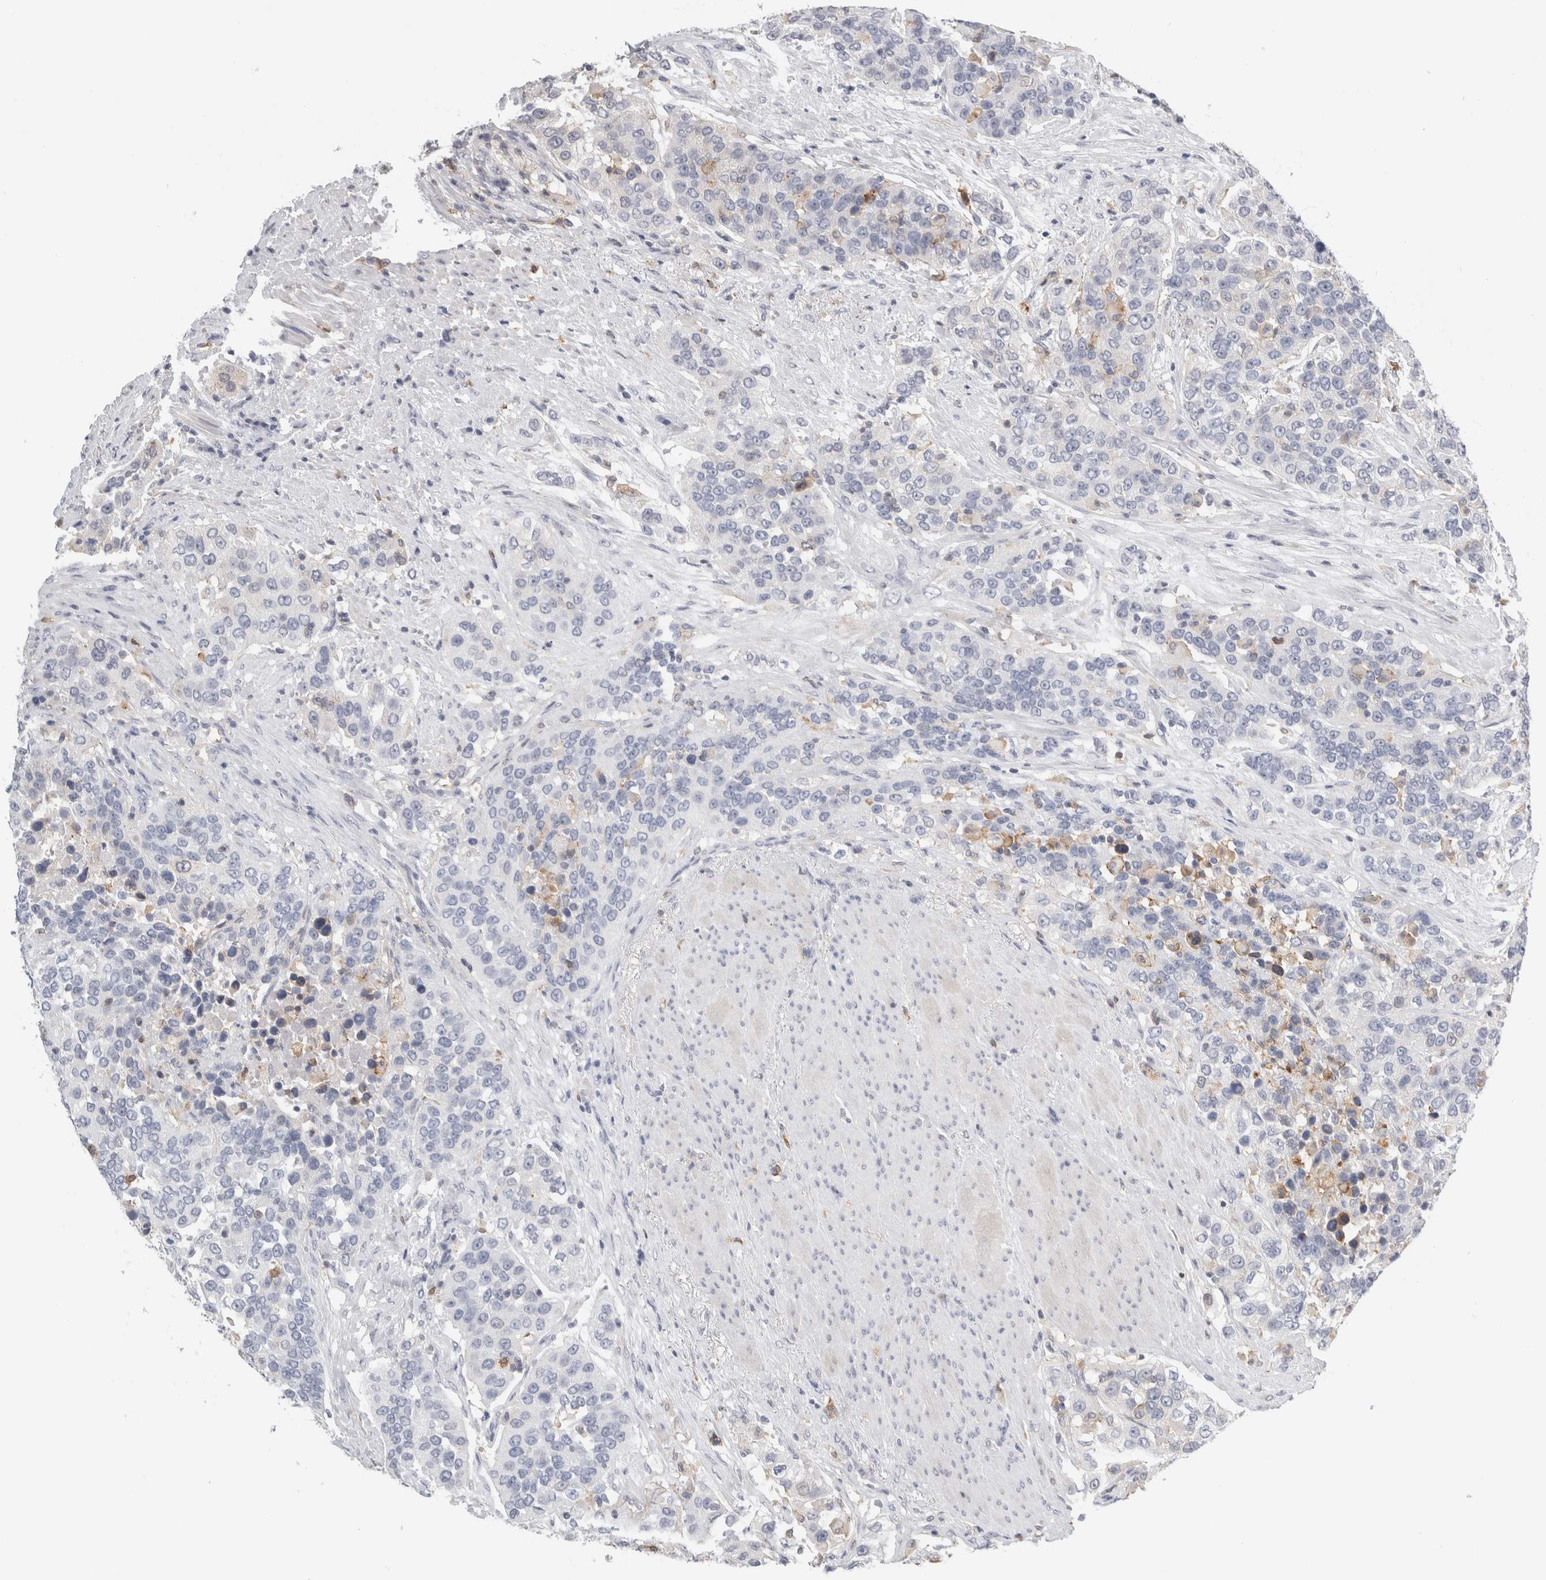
{"staining": {"intensity": "negative", "quantity": "none", "location": "none"}, "tissue": "urothelial cancer", "cell_type": "Tumor cells", "image_type": "cancer", "snomed": [{"axis": "morphology", "description": "Urothelial carcinoma, High grade"}, {"axis": "topography", "description": "Urinary bladder"}], "caption": "Immunohistochemistry of urothelial cancer exhibits no positivity in tumor cells.", "gene": "P2RY2", "patient": {"sex": "female", "age": 80}}